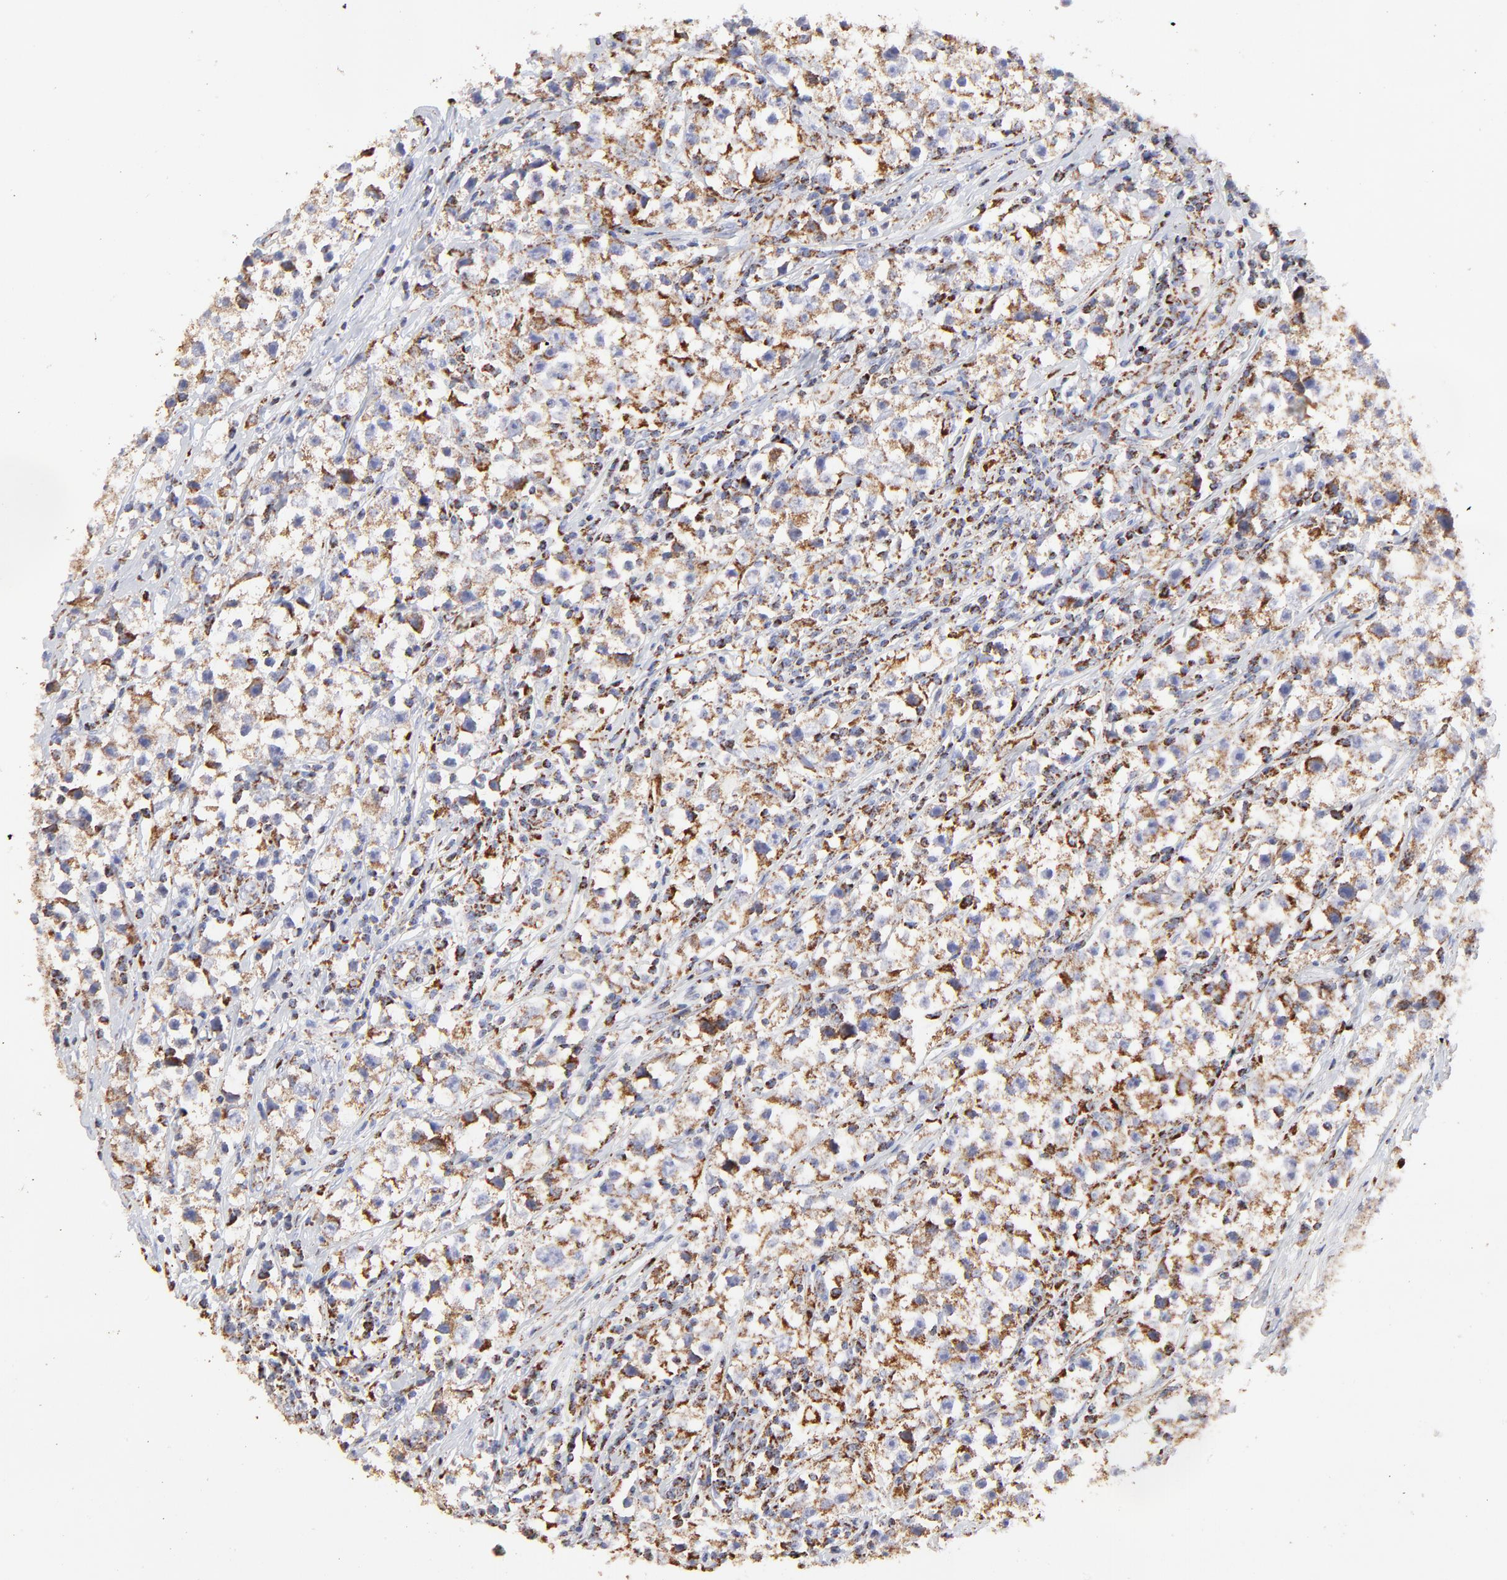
{"staining": {"intensity": "strong", "quantity": ">75%", "location": "cytoplasmic/membranous"}, "tissue": "testis cancer", "cell_type": "Tumor cells", "image_type": "cancer", "snomed": [{"axis": "morphology", "description": "Seminoma, NOS"}, {"axis": "topography", "description": "Testis"}], "caption": "This is a histology image of immunohistochemistry (IHC) staining of testis cancer, which shows strong expression in the cytoplasmic/membranous of tumor cells.", "gene": "COX4I1", "patient": {"sex": "male", "age": 35}}